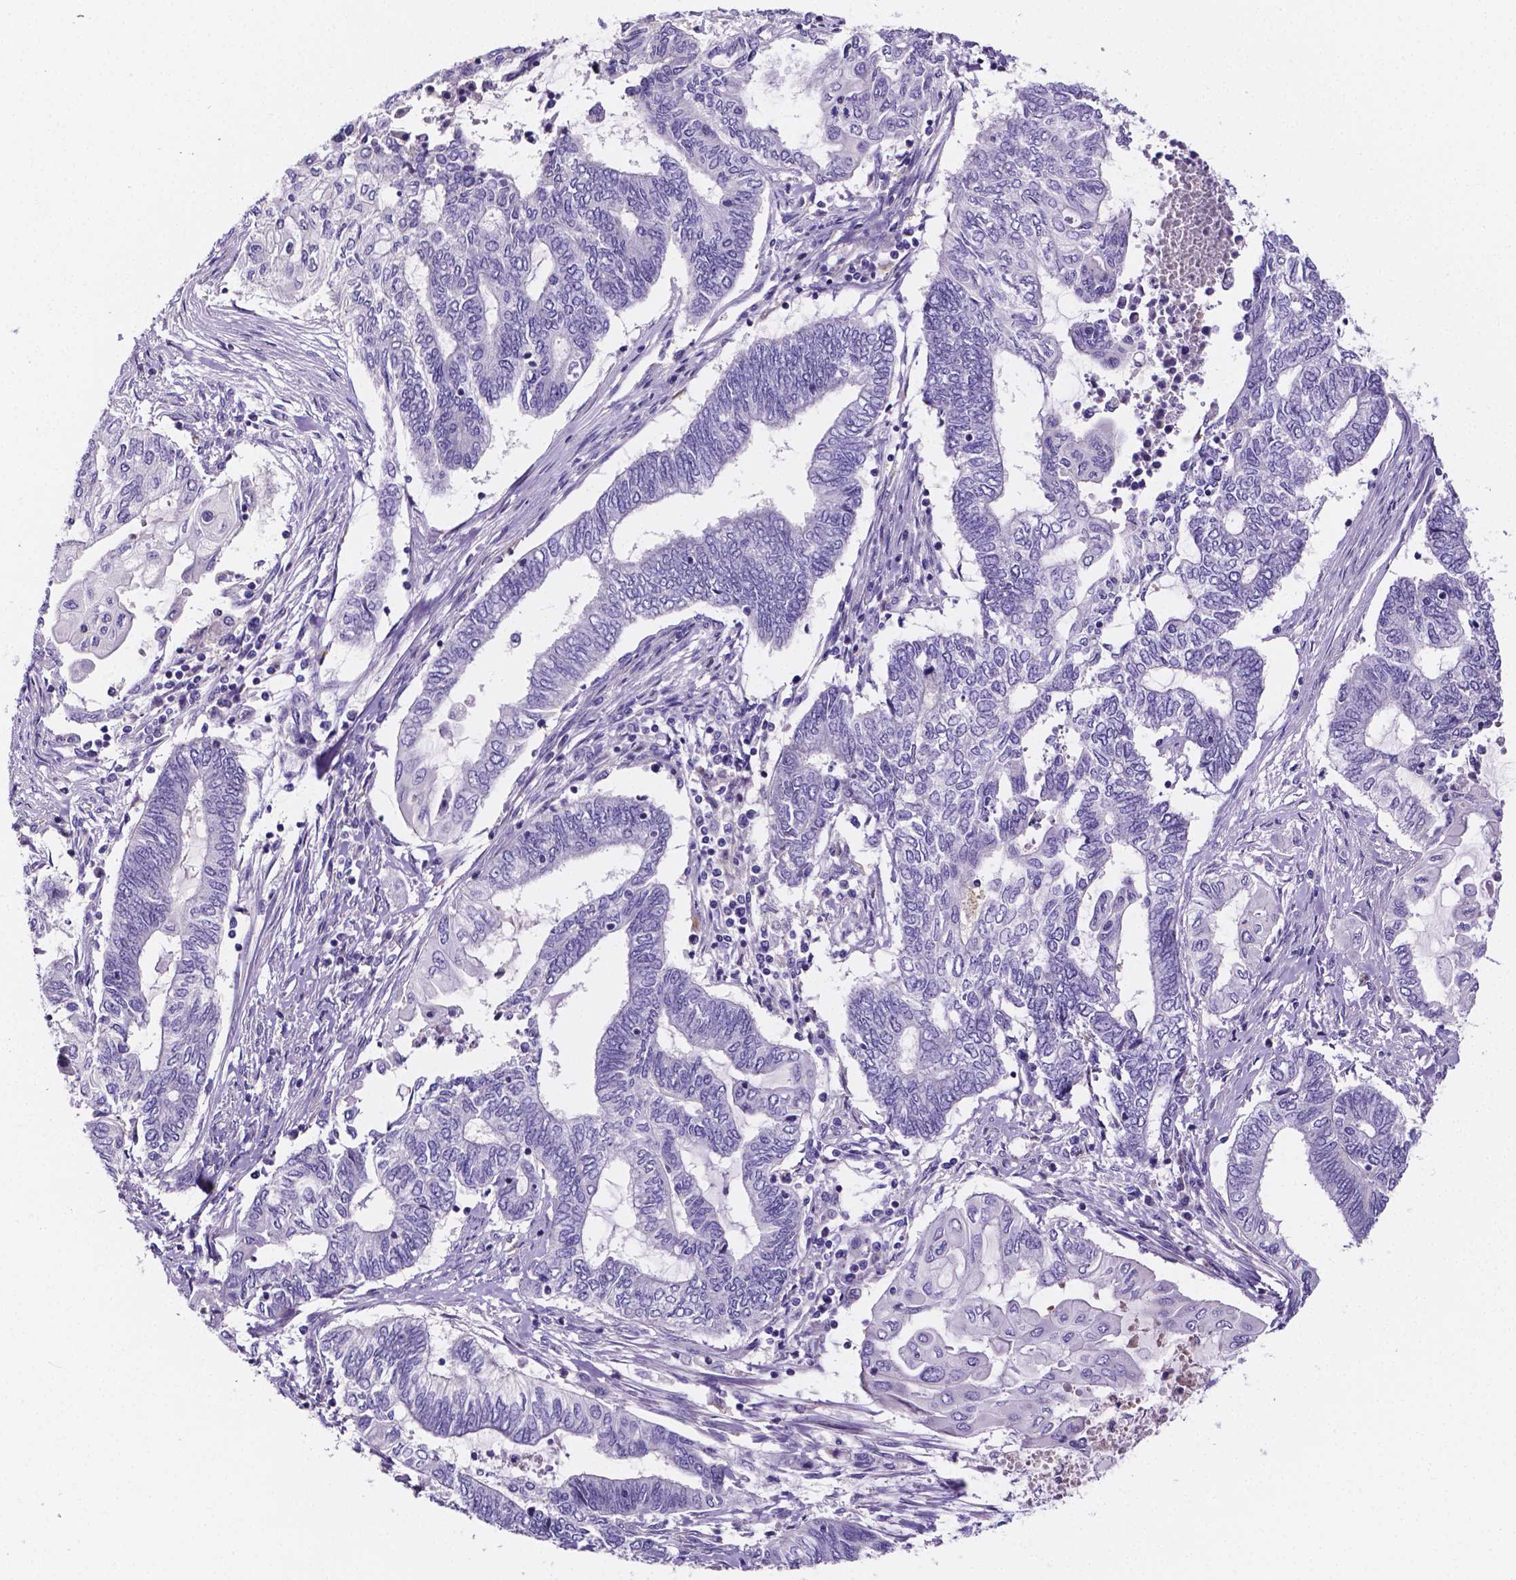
{"staining": {"intensity": "negative", "quantity": "none", "location": "none"}, "tissue": "endometrial cancer", "cell_type": "Tumor cells", "image_type": "cancer", "snomed": [{"axis": "morphology", "description": "Adenocarcinoma, NOS"}, {"axis": "topography", "description": "Uterus"}, {"axis": "topography", "description": "Endometrium"}], "caption": "Tumor cells show no significant protein staining in endometrial adenocarcinoma.", "gene": "NRGN", "patient": {"sex": "female", "age": 70}}